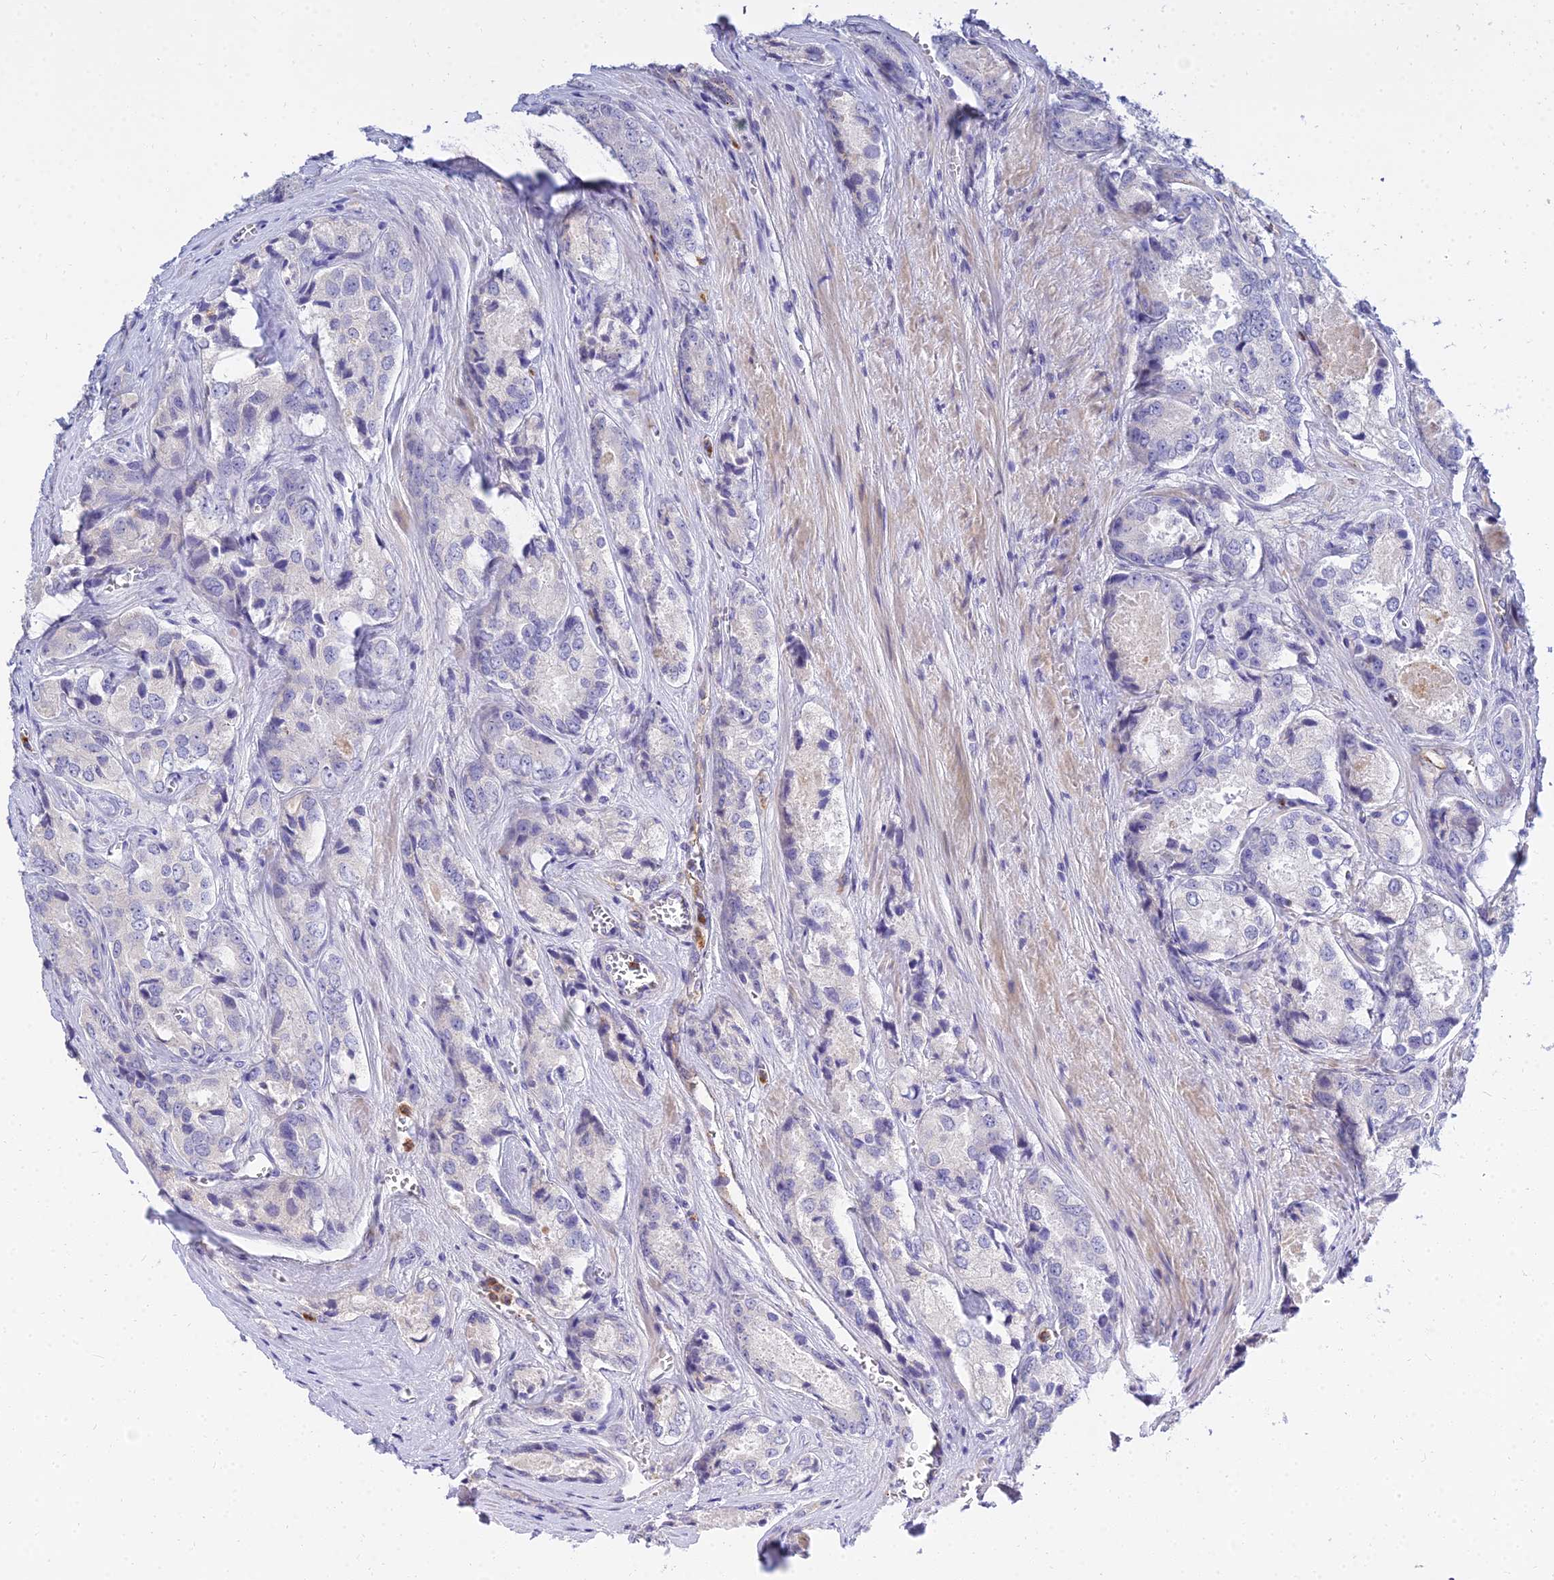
{"staining": {"intensity": "negative", "quantity": "none", "location": "none"}, "tissue": "prostate cancer", "cell_type": "Tumor cells", "image_type": "cancer", "snomed": [{"axis": "morphology", "description": "Adenocarcinoma, Low grade"}, {"axis": "topography", "description": "Prostate"}], "caption": "A photomicrograph of prostate adenocarcinoma (low-grade) stained for a protein shows no brown staining in tumor cells. The staining is performed using DAB (3,3'-diaminobenzidine) brown chromogen with nuclei counter-stained in using hematoxylin.", "gene": "VWC2L", "patient": {"sex": "male", "age": 68}}